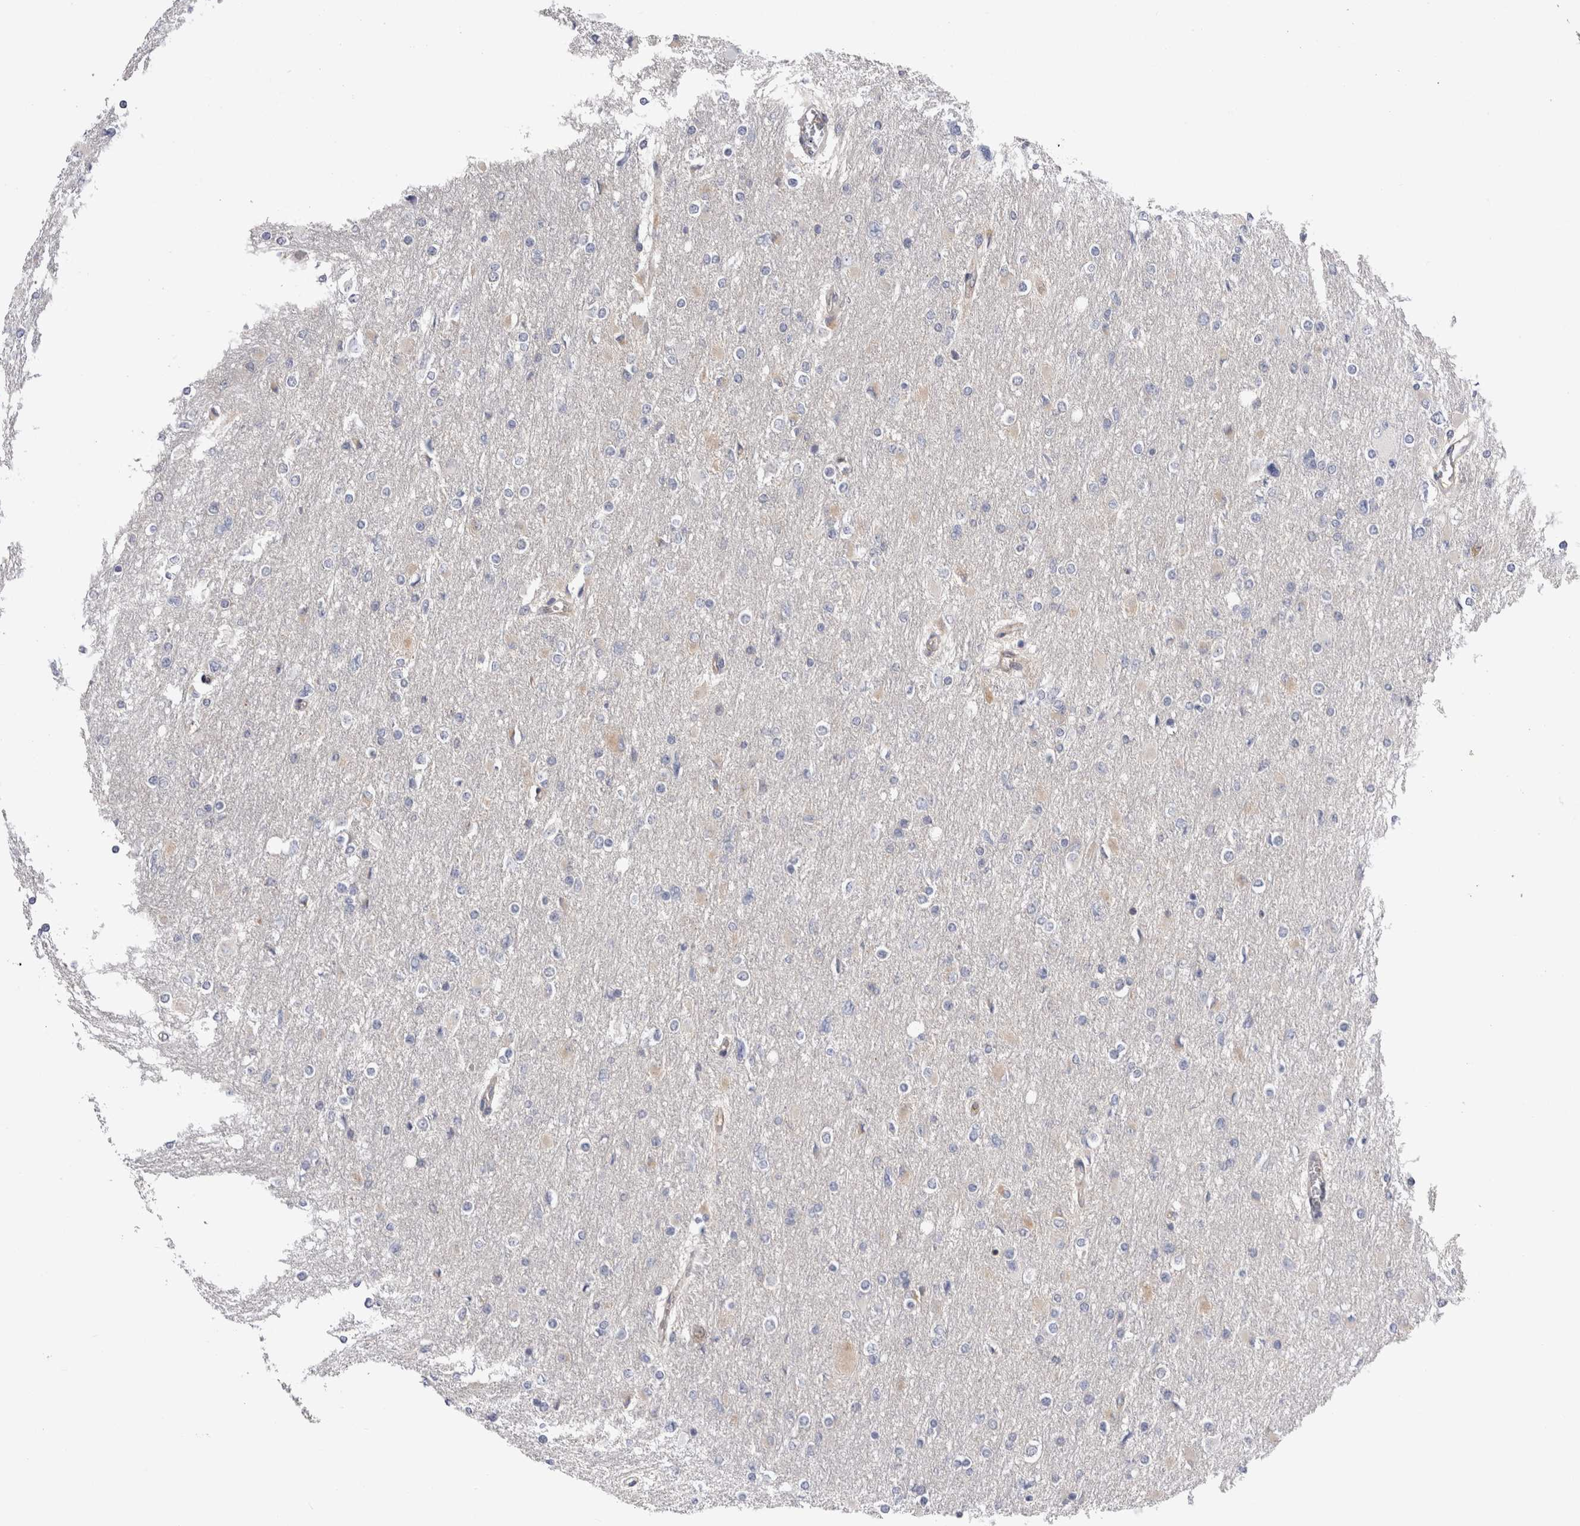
{"staining": {"intensity": "negative", "quantity": "none", "location": "none"}, "tissue": "glioma", "cell_type": "Tumor cells", "image_type": "cancer", "snomed": [{"axis": "morphology", "description": "Glioma, malignant, High grade"}, {"axis": "topography", "description": "Cerebral cortex"}], "caption": "Tumor cells are negative for protein expression in human high-grade glioma (malignant).", "gene": "RAB11FIP1", "patient": {"sex": "female", "age": 36}}